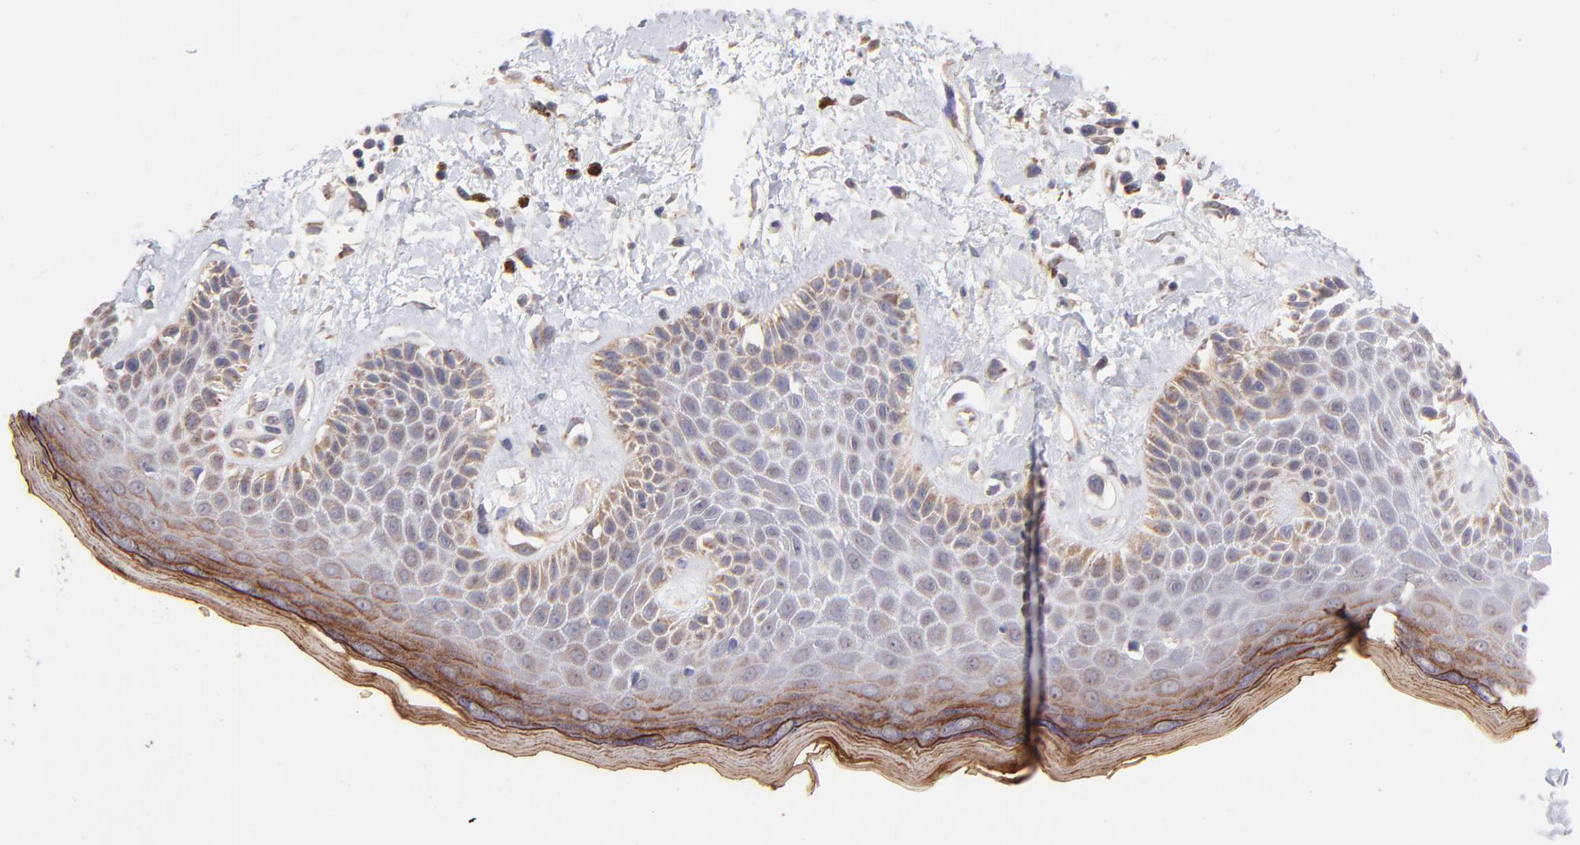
{"staining": {"intensity": "strong", "quantity": "25%-75%", "location": "cytoplasmic/membranous"}, "tissue": "skin", "cell_type": "Epidermal cells", "image_type": "normal", "snomed": [{"axis": "morphology", "description": "Normal tissue, NOS"}, {"axis": "topography", "description": "Anal"}], "caption": "Brown immunohistochemical staining in benign skin demonstrates strong cytoplasmic/membranous staining in approximately 25%-75% of epidermal cells.", "gene": "UBE2H", "patient": {"sex": "female", "age": 78}}